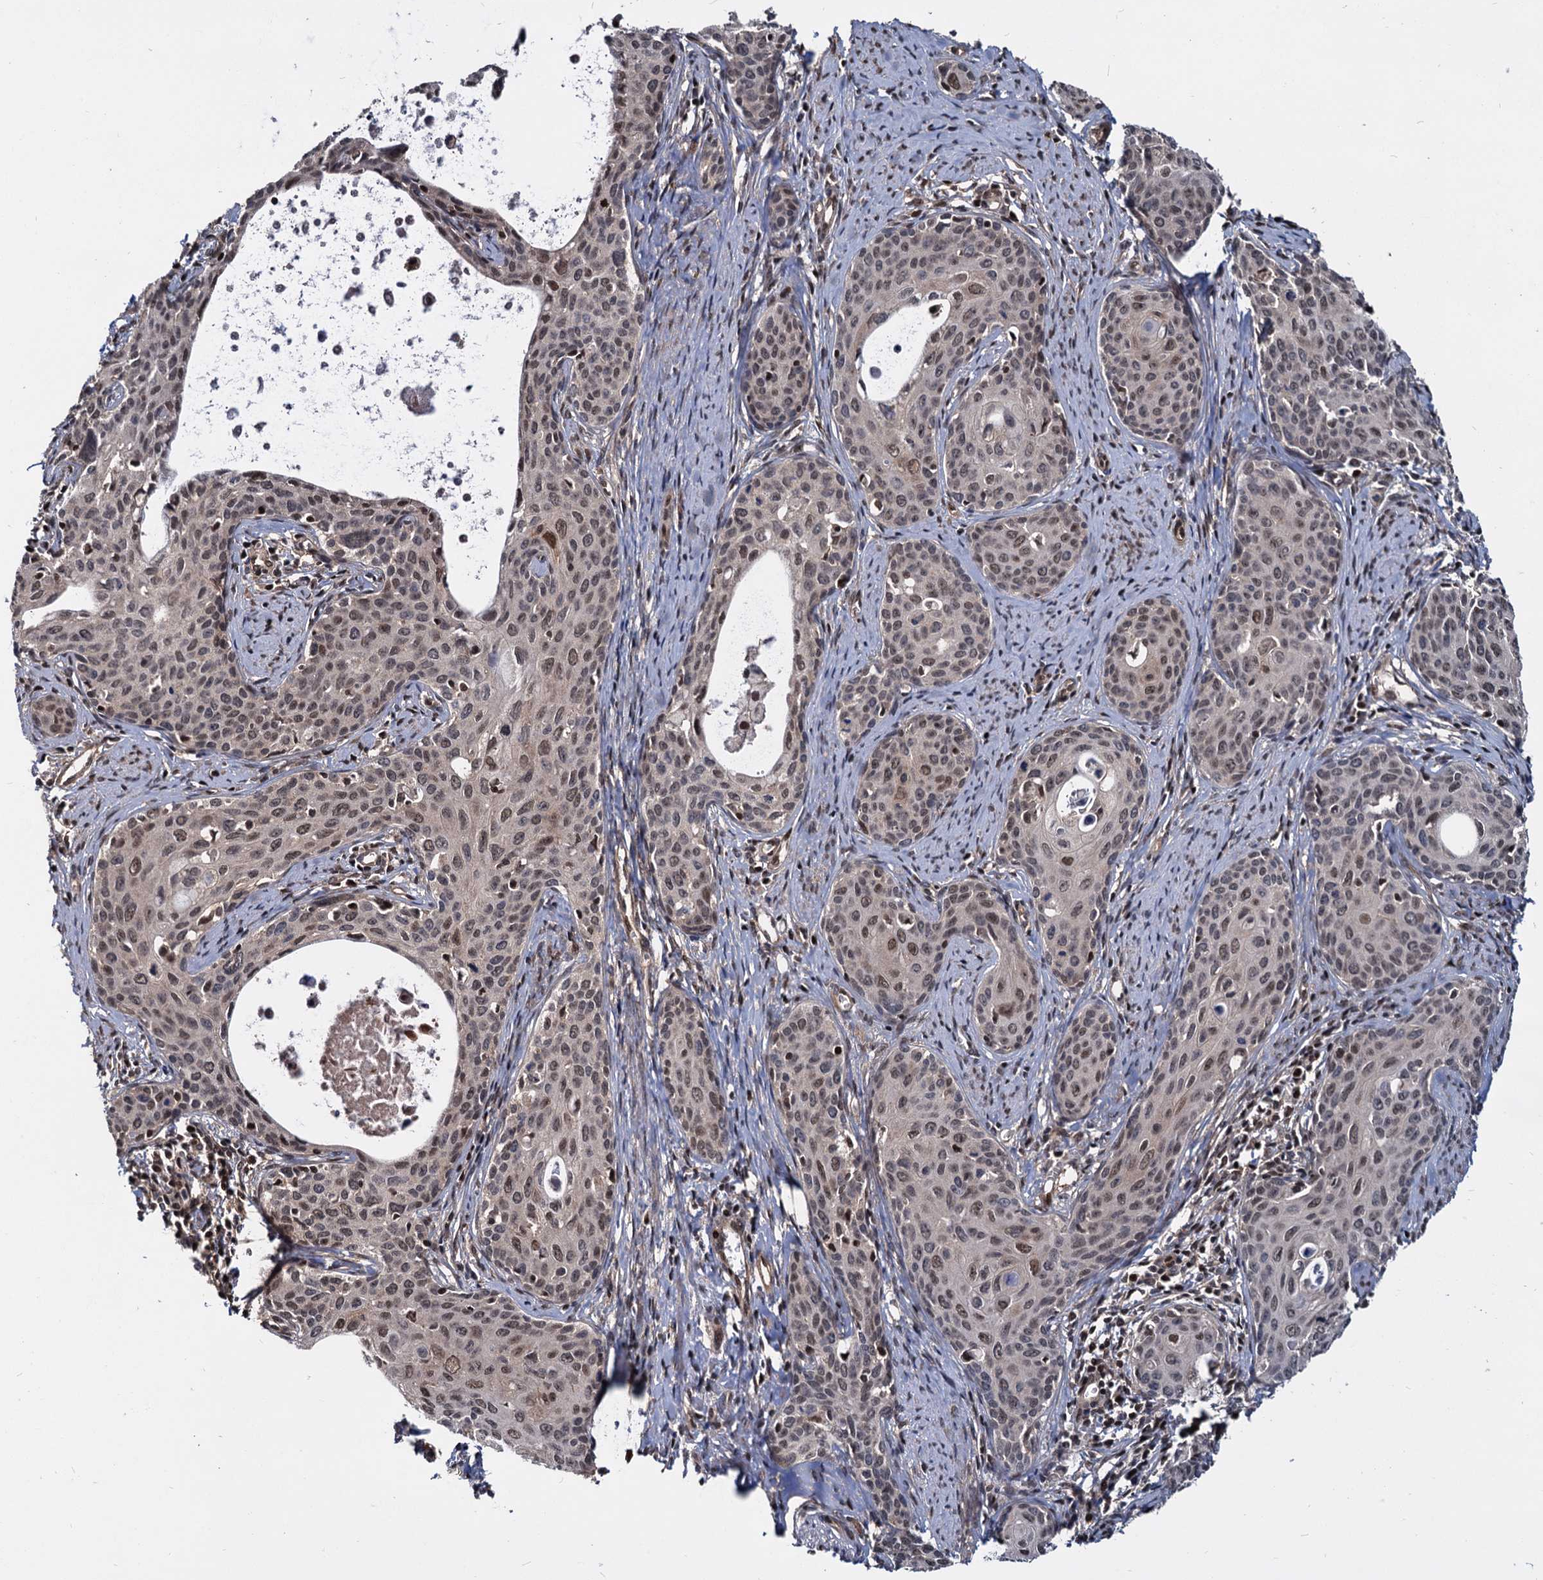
{"staining": {"intensity": "moderate", "quantity": ">75%", "location": "nuclear"}, "tissue": "cervical cancer", "cell_type": "Tumor cells", "image_type": "cancer", "snomed": [{"axis": "morphology", "description": "Squamous cell carcinoma, NOS"}, {"axis": "topography", "description": "Cervix"}], "caption": "Tumor cells demonstrate medium levels of moderate nuclear positivity in about >75% of cells in human cervical cancer (squamous cell carcinoma). (brown staining indicates protein expression, while blue staining denotes nuclei).", "gene": "UBLCP1", "patient": {"sex": "female", "age": 52}}